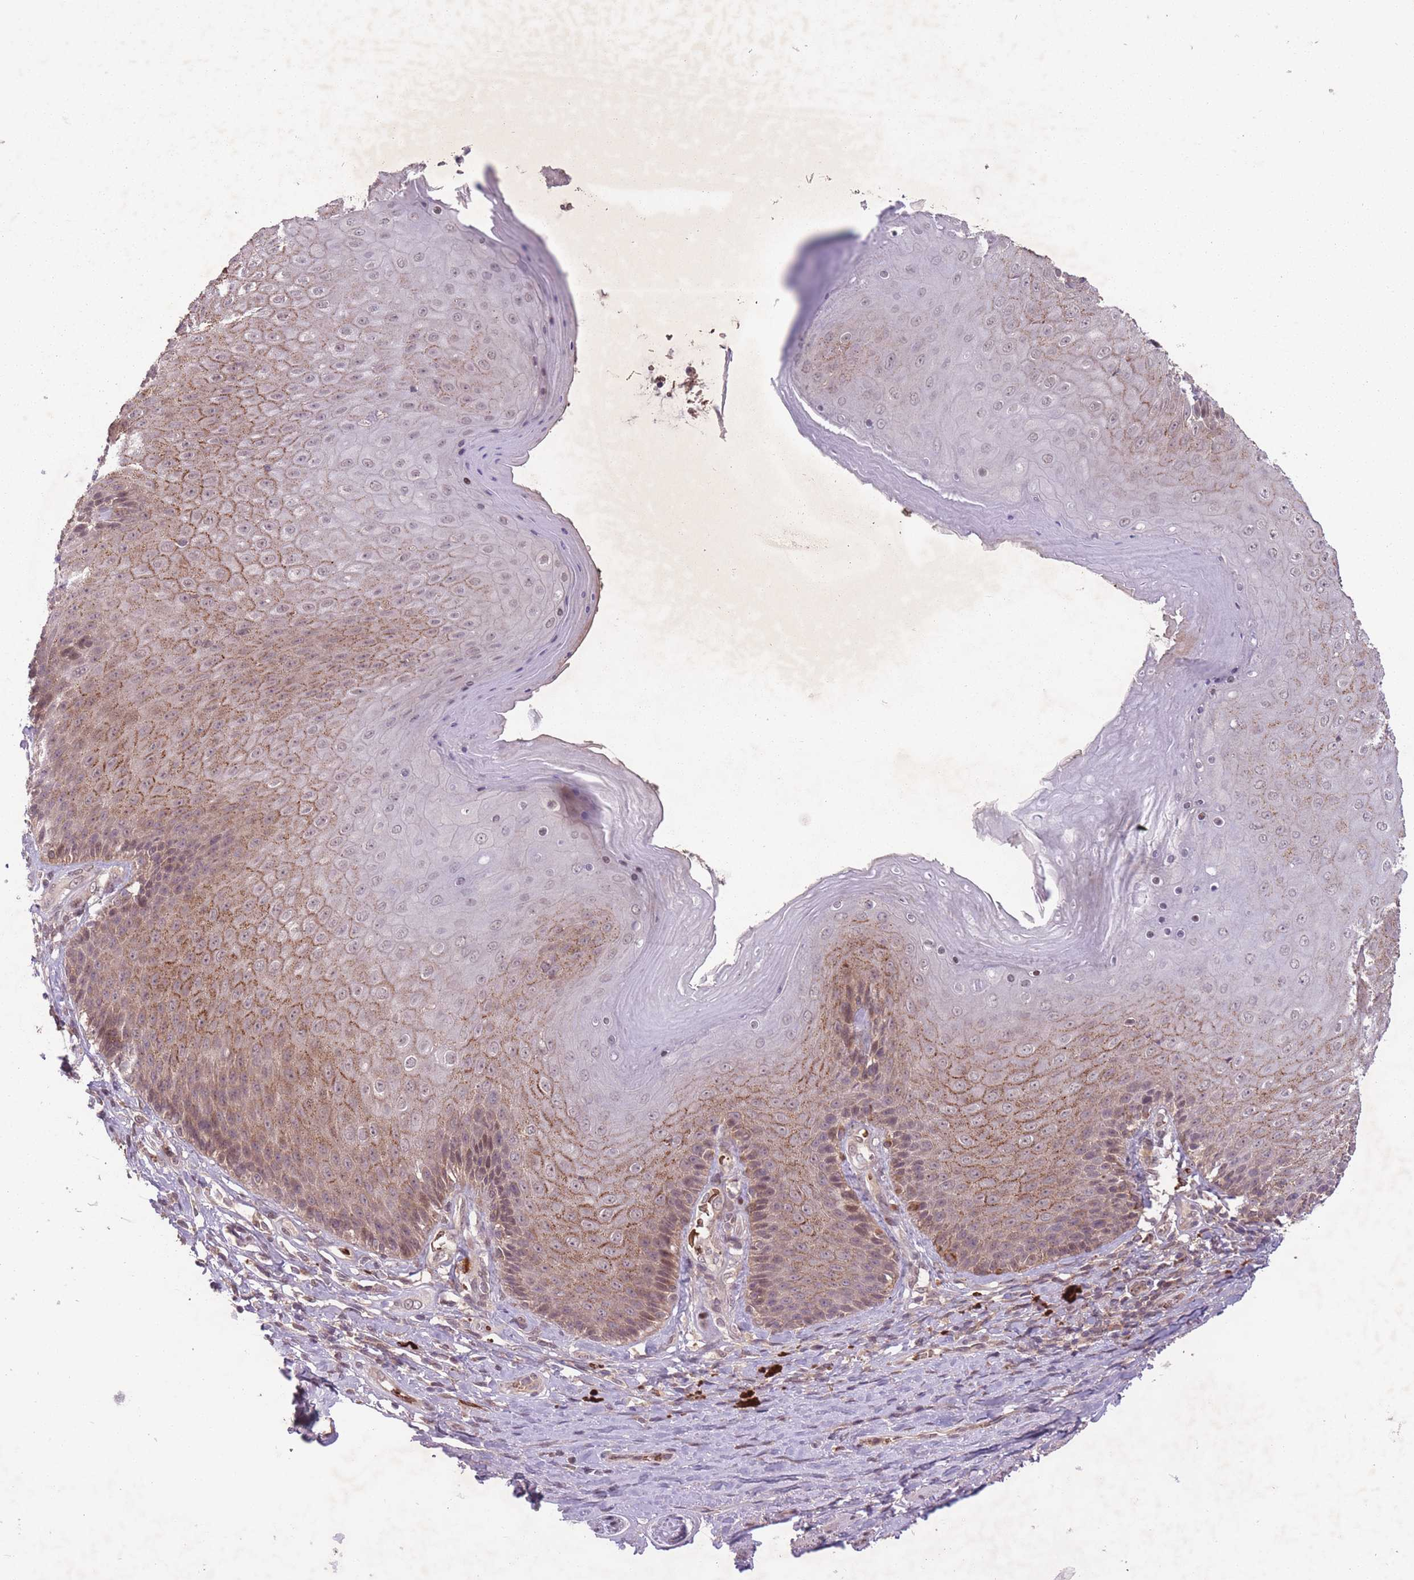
{"staining": {"intensity": "moderate", "quantity": ">75%", "location": "cytoplasmic/membranous,nuclear"}, "tissue": "skin", "cell_type": "Epidermal cells", "image_type": "normal", "snomed": [{"axis": "morphology", "description": "Normal tissue, NOS"}, {"axis": "topography", "description": "Anal"}, {"axis": "topography", "description": "Peripheral nerve tissue"}], "caption": "Immunohistochemical staining of benign human skin displays moderate cytoplasmic/membranous,nuclear protein positivity in approximately >75% of epidermal cells.", "gene": "SECTM1", "patient": {"sex": "male", "age": 53}}